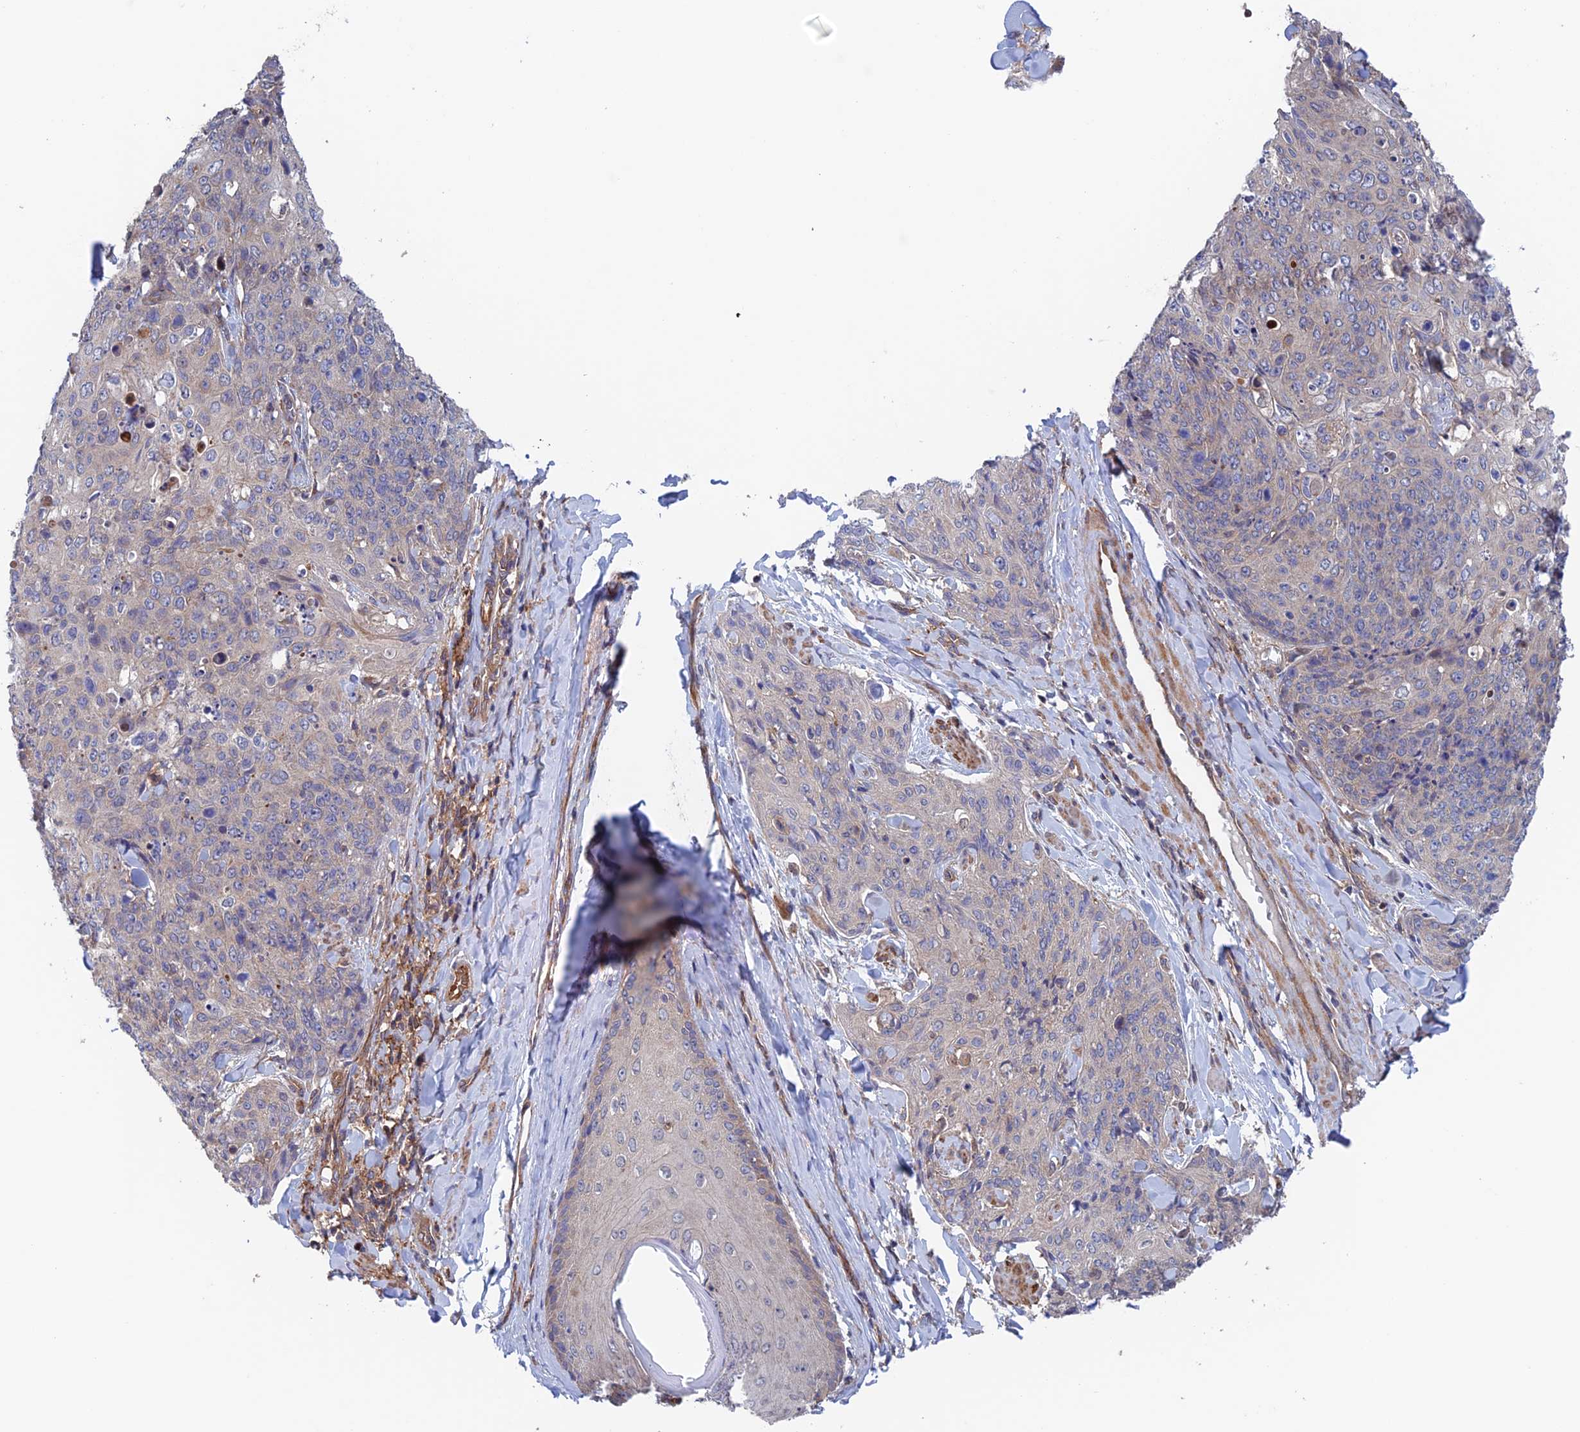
{"staining": {"intensity": "negative", "quantity": "none", "location": "none"}, "tissue": "skin cancer", "cell_type": "Tumor cells", "image_type": "cancer", "snomed": [{"axis": "morphology", "description": "Squamous cell carcinoma, NOS"}, {"axis": "topography", "description": "Skin"}, {"axis": "topography", "description": "Vulva"}], "caption": "Immunohistochemical staining of squamous cell carcinoma (skin) reveals no significant staining in tumor cells. The staining was performed using DAB (3,3'-diaminobenzidine) to visualize the protein expression in brown, while the nuclei were stained in blue with hematoxylin (Magnification: 20x).", "gene": "NUDT16L1", "patient": {"sex": "female", "age": 85}}